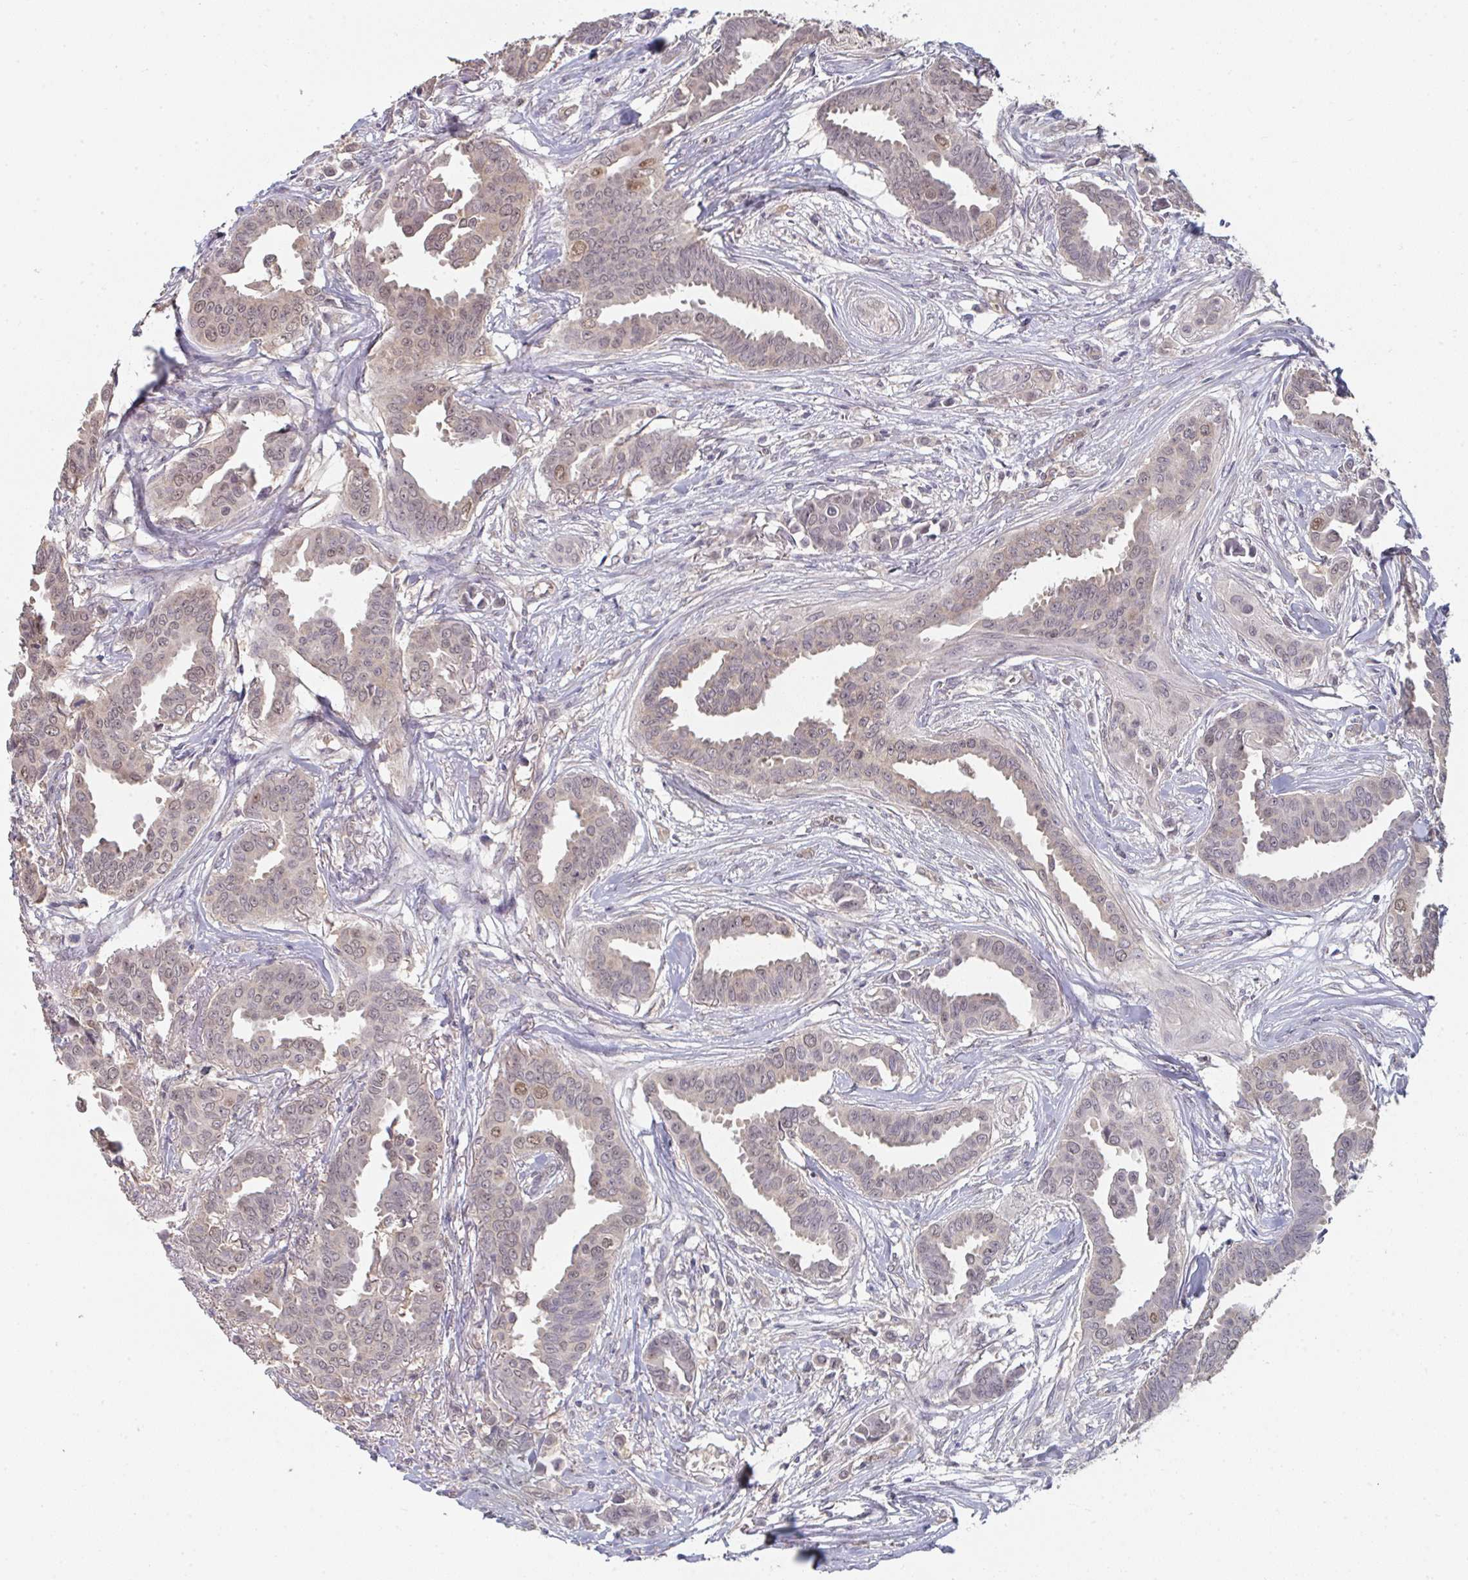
{"staining": {"intensity": "moderate", "quantity": "<25%", "location": "nuclear"}, "tissue": "breast cancer", "cell_type": "Tumor cells", "image_type": "cancer", "snomed": [{"axis": "morphology", "description": "Duct carcinoma"}, {"axis": "topography", "description": "Breast"}], "caption": "This image reveals immunohistochemistry staining of breast invasive ductal carcinoma, with low moderate nuclear positivity in about <25% of tumor cells.", "gene": "LIX1", "patient": {"sex": "female", "age": 45}}